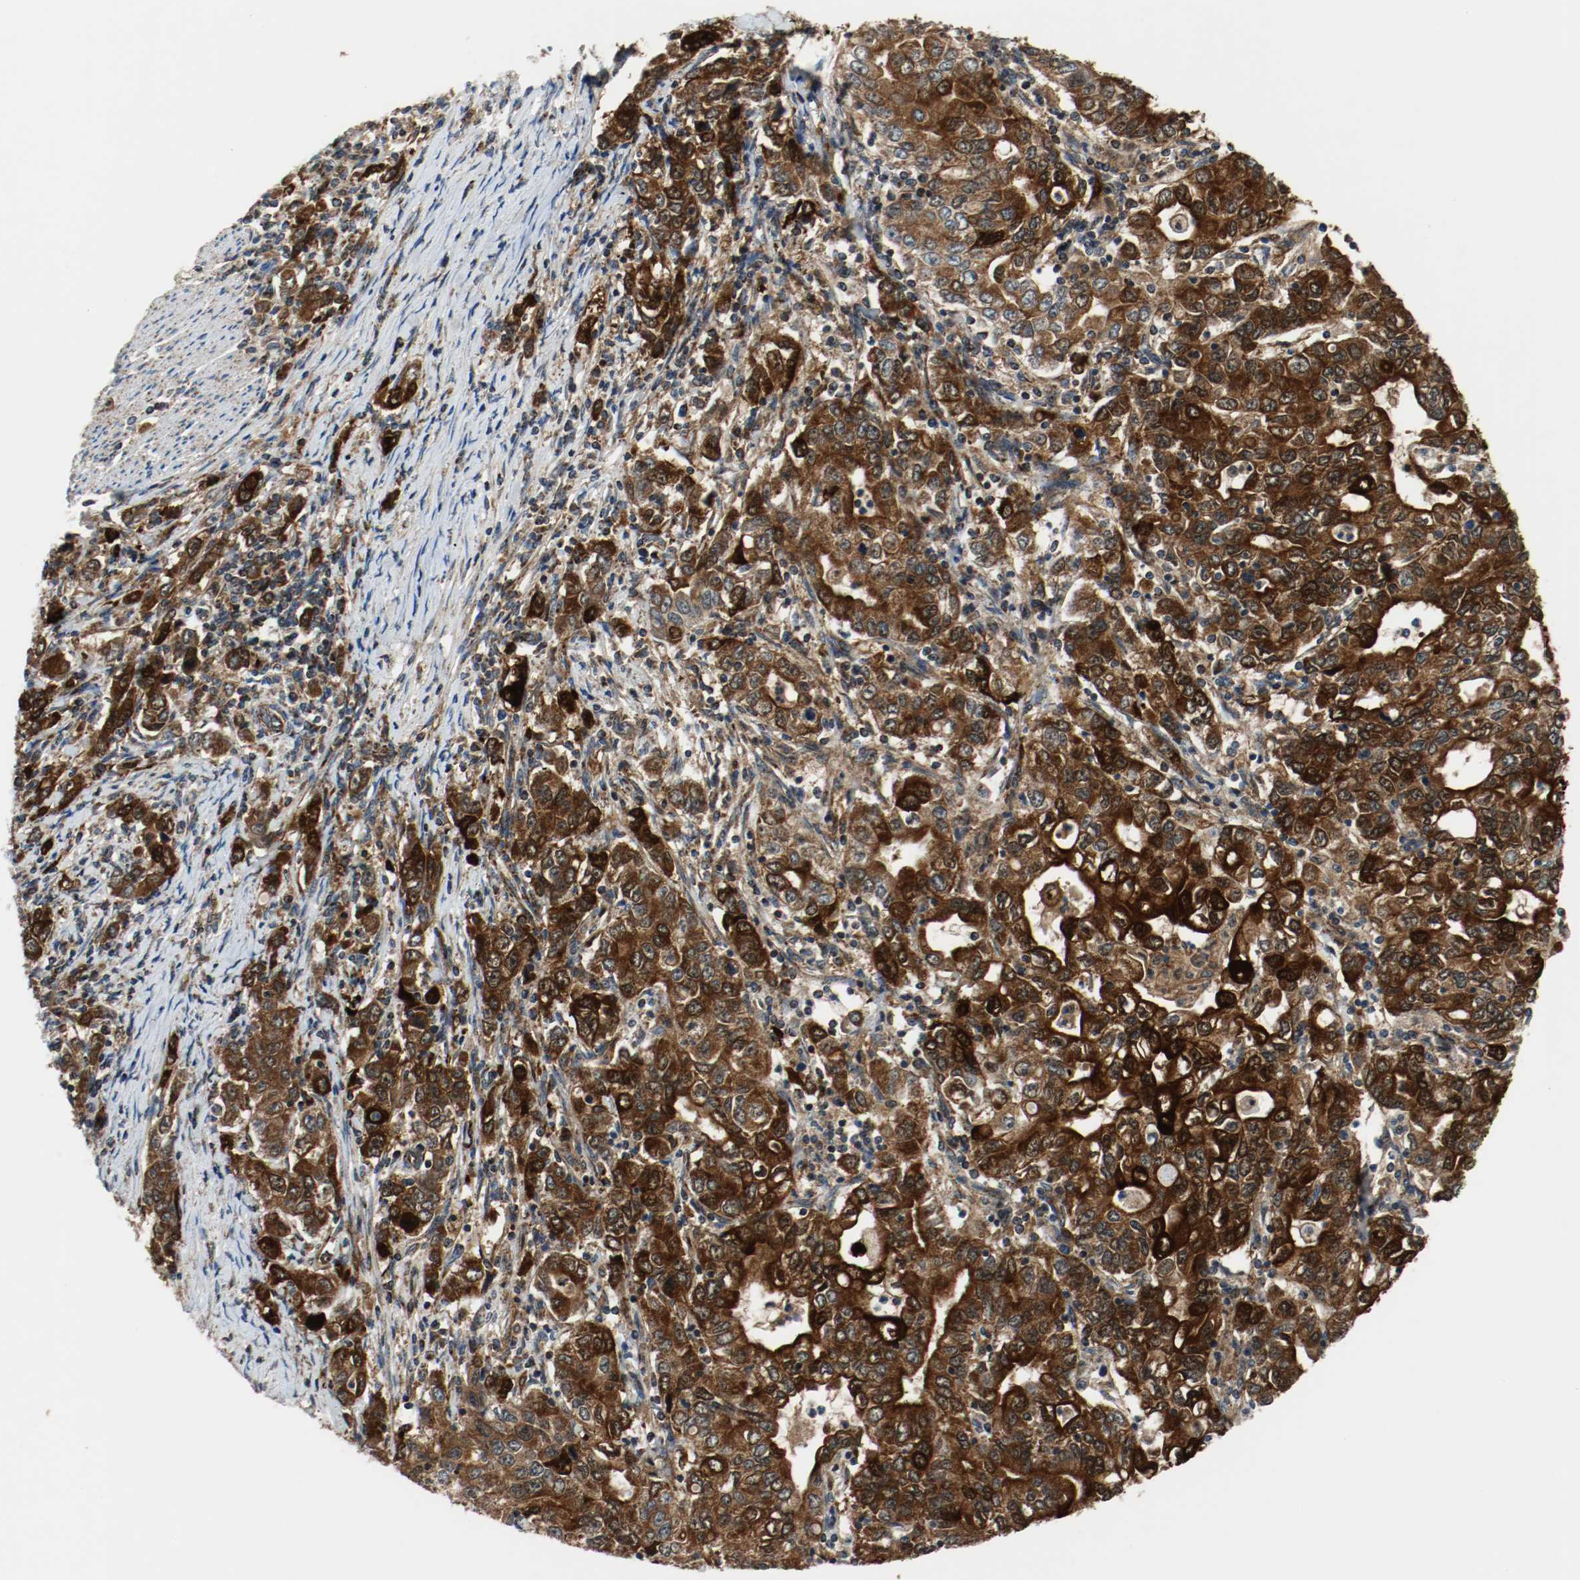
{"staining": {"intensity": "strong", "quantity": ">75%", "location": "cytoplasmic/membranous"}, "tissue": "stomach cancer", "cell_type": "Tumor cells", "image_type": "cancer", "snomed": [{"axis": "morphology", "description": "Adenocarcinoma, NOS"}, {"axis": "topography", "description": "Stomach, lower"}], "caption": "Human stomach adenocarcinoma stained with a brown dye displays strong cytoplasmic/membranous positive positivity in approximately >75% of tumor cells.", "gene": "TXNRD1", "patient": {"sex": "female", "age": 72}}